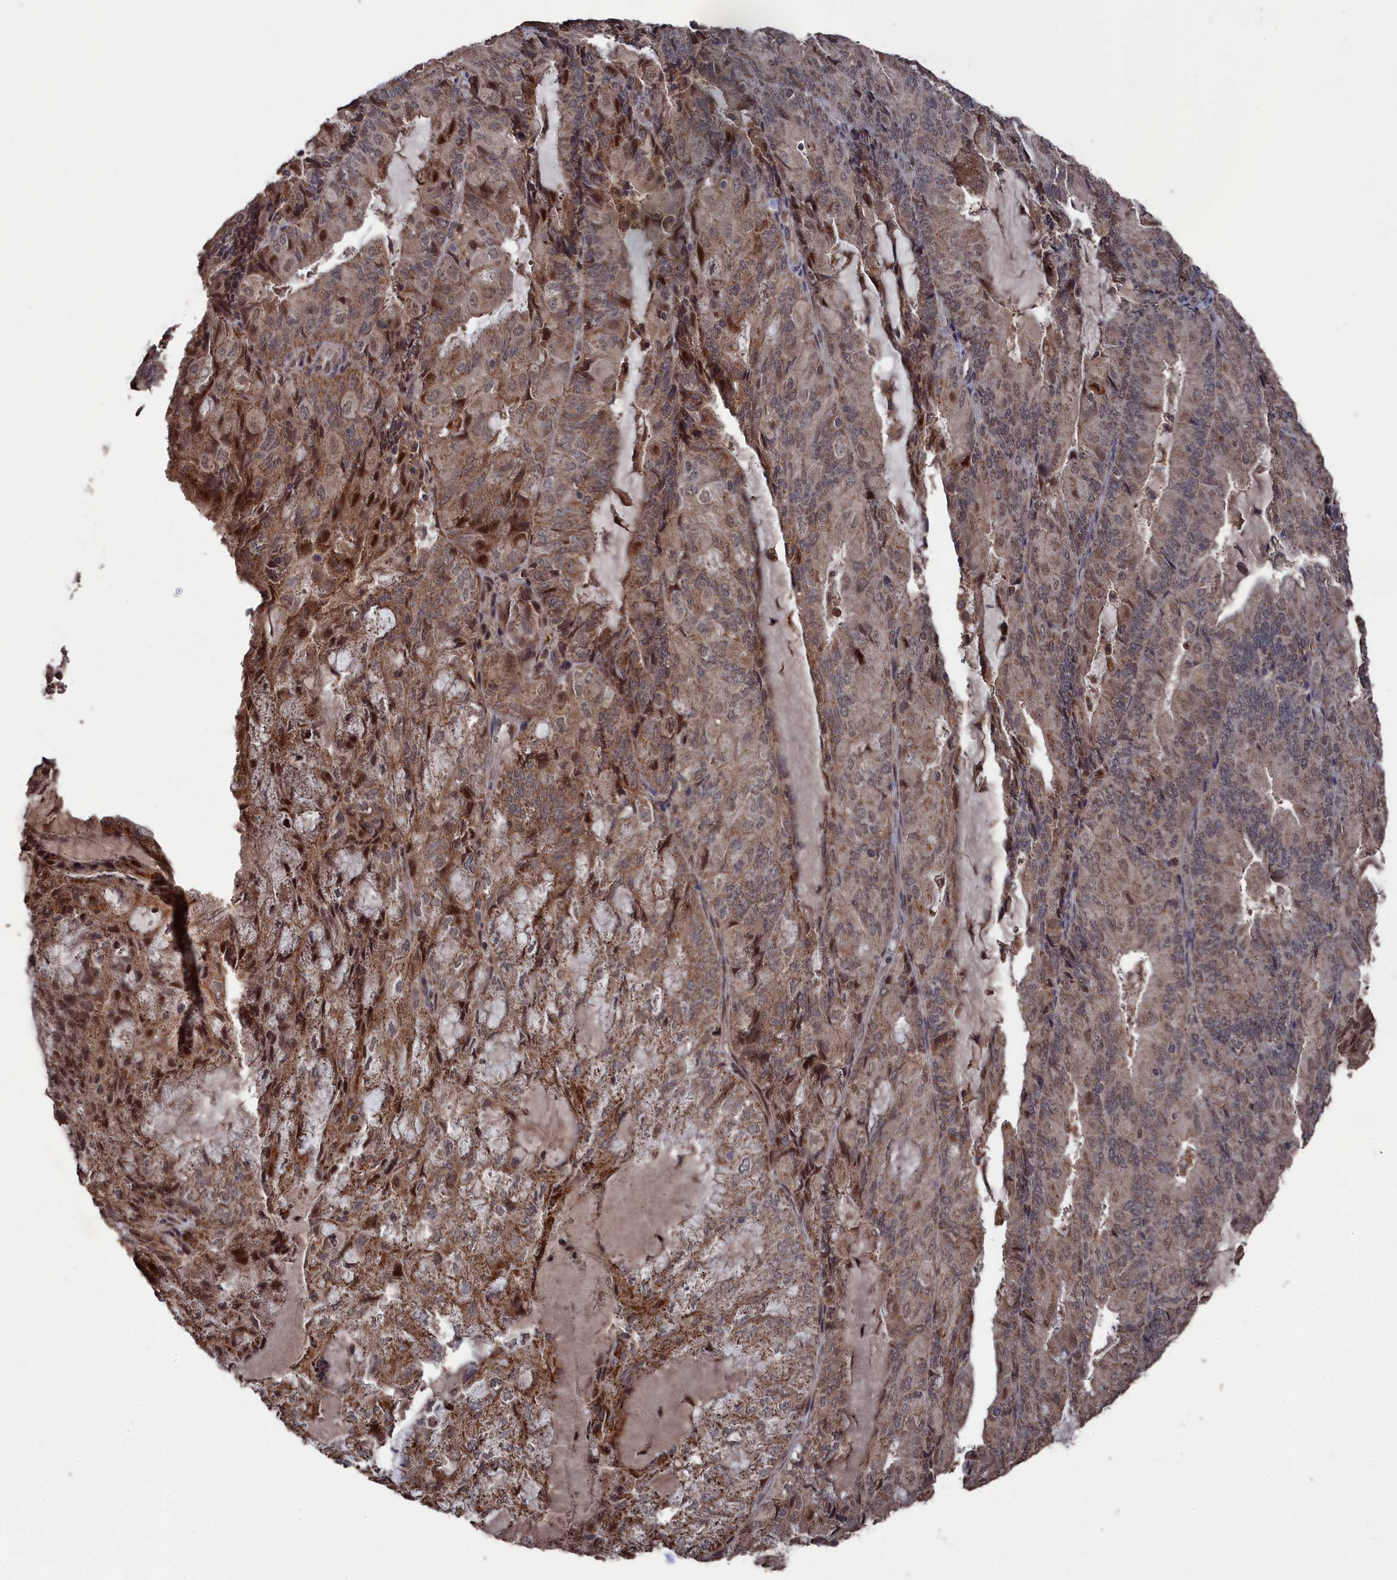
{"staining": {"intensity": "moderate", "quantity": "25%-75%", "location": "cytoplasmic/membranous,nuclear"}, "tissue": "endometrial cancer", "cell_type": "Tumor cells", "image_type": "cancer", "snomed": [{"axis": "morphology", "description": "Adenocarcinoma, NOS"}, {"axis": "topography", "description": "Endometrium"}], "caption": "Immunohistochemical staining of human endometrial adenocarcinoma demonstrates medium levels of moderate cytoplasmic/membranous and nuclear expression in approximately 25%-75% of tumor cells. (IHC, brightfield microscopy, high magnification).", "gene": "CEACAM21", "patient": {"sex": "female", "age": 81}}